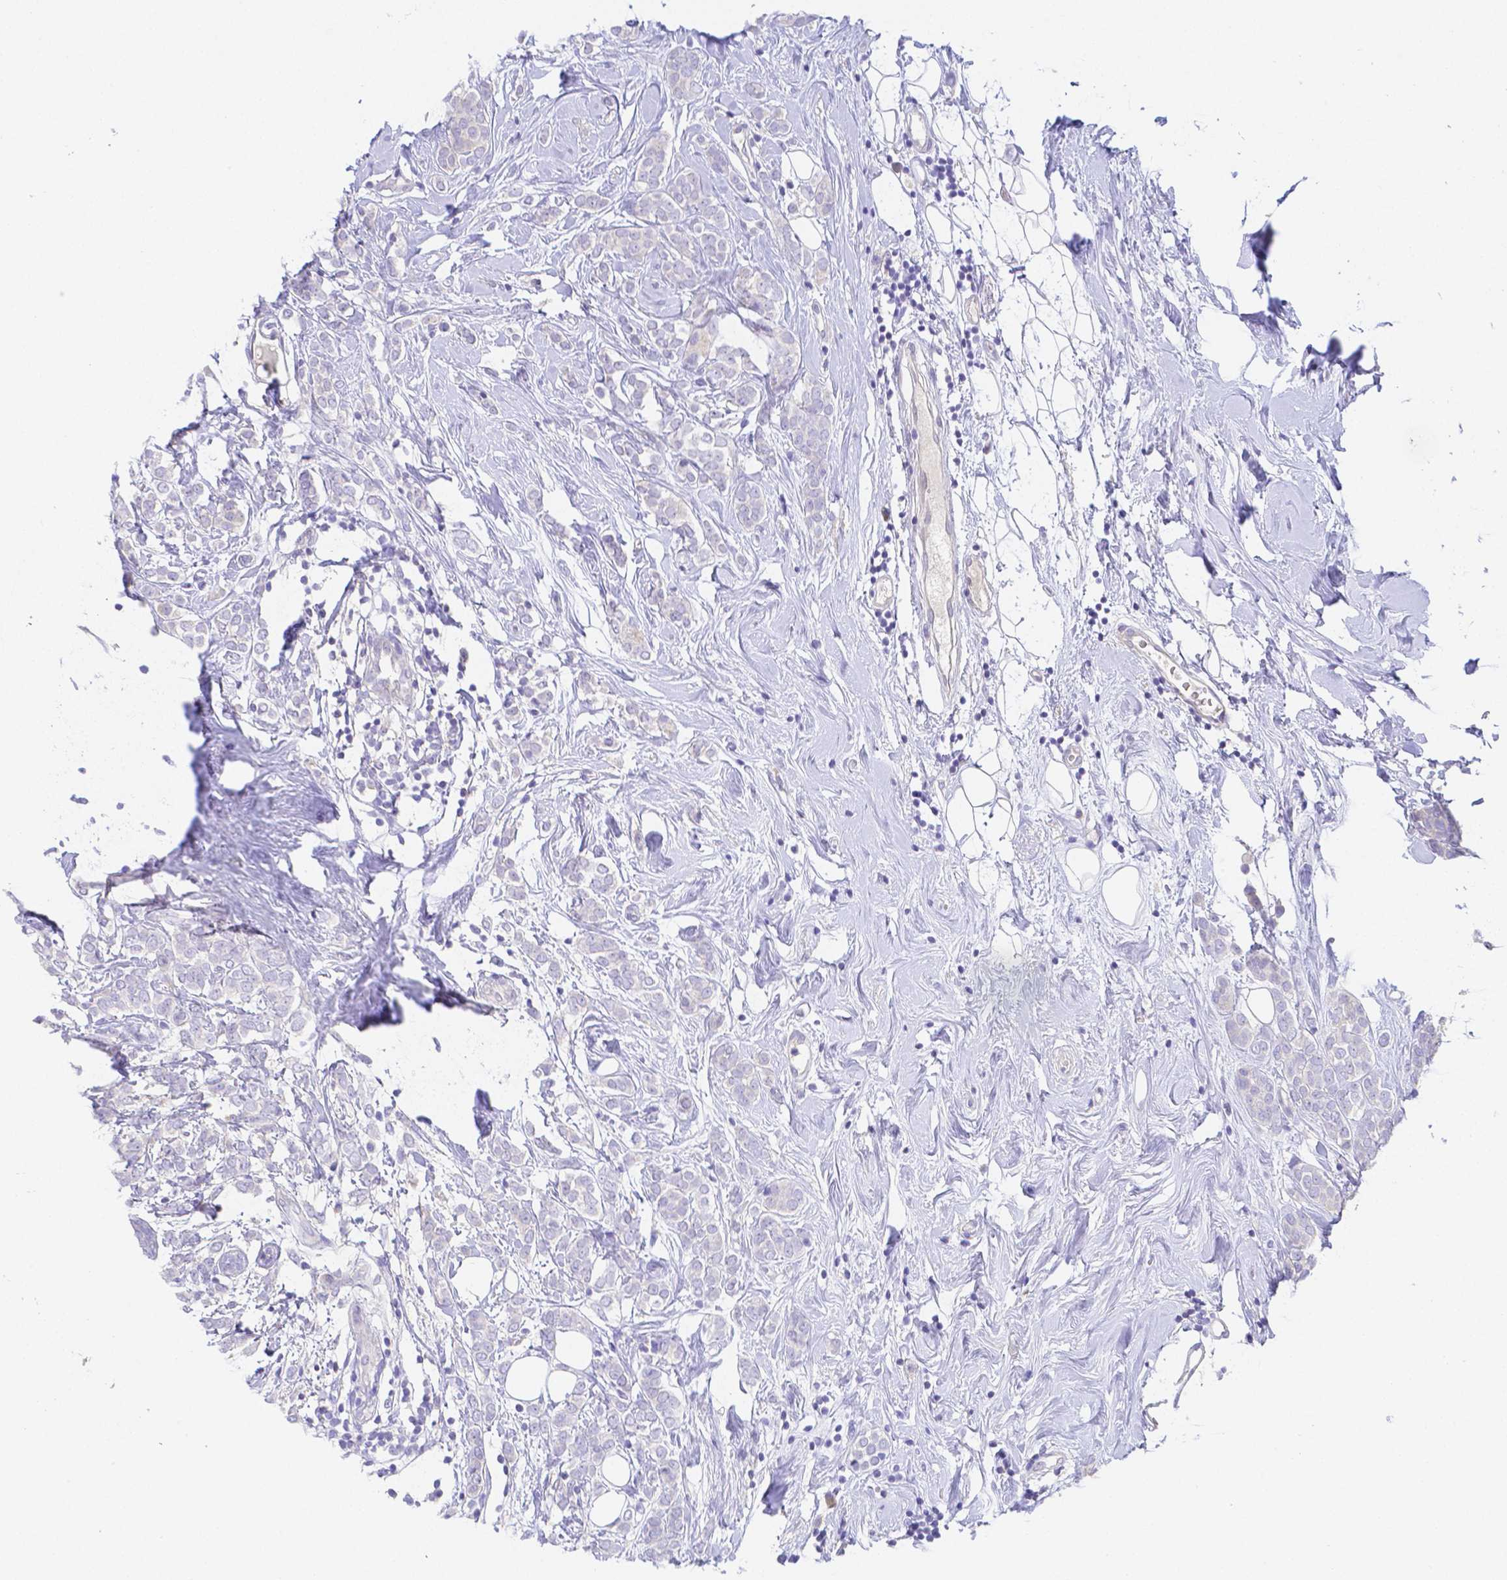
{"staining": {"intensity": "negative", "quantity": "none", "location": "none"}, "tissue": "breast cancer", "cell_type": "Tumor cells", "image_type": "cancer", "snomed": [{"axis": "morphology", "description": "Lobular carcinoma"}, {"axis": "topography", "description": "Breast"}], "caption": "Tumor cells are negative for brown protein staining in breast cancer (lobular carcinoma). (Brightfield microscopy of DAB (3,3'-diaminobenzidine) immunohistochemistry (IHC) at high magnification).", "gene": "ZG16B", "patient": {"sex": "female", "age": 49}}